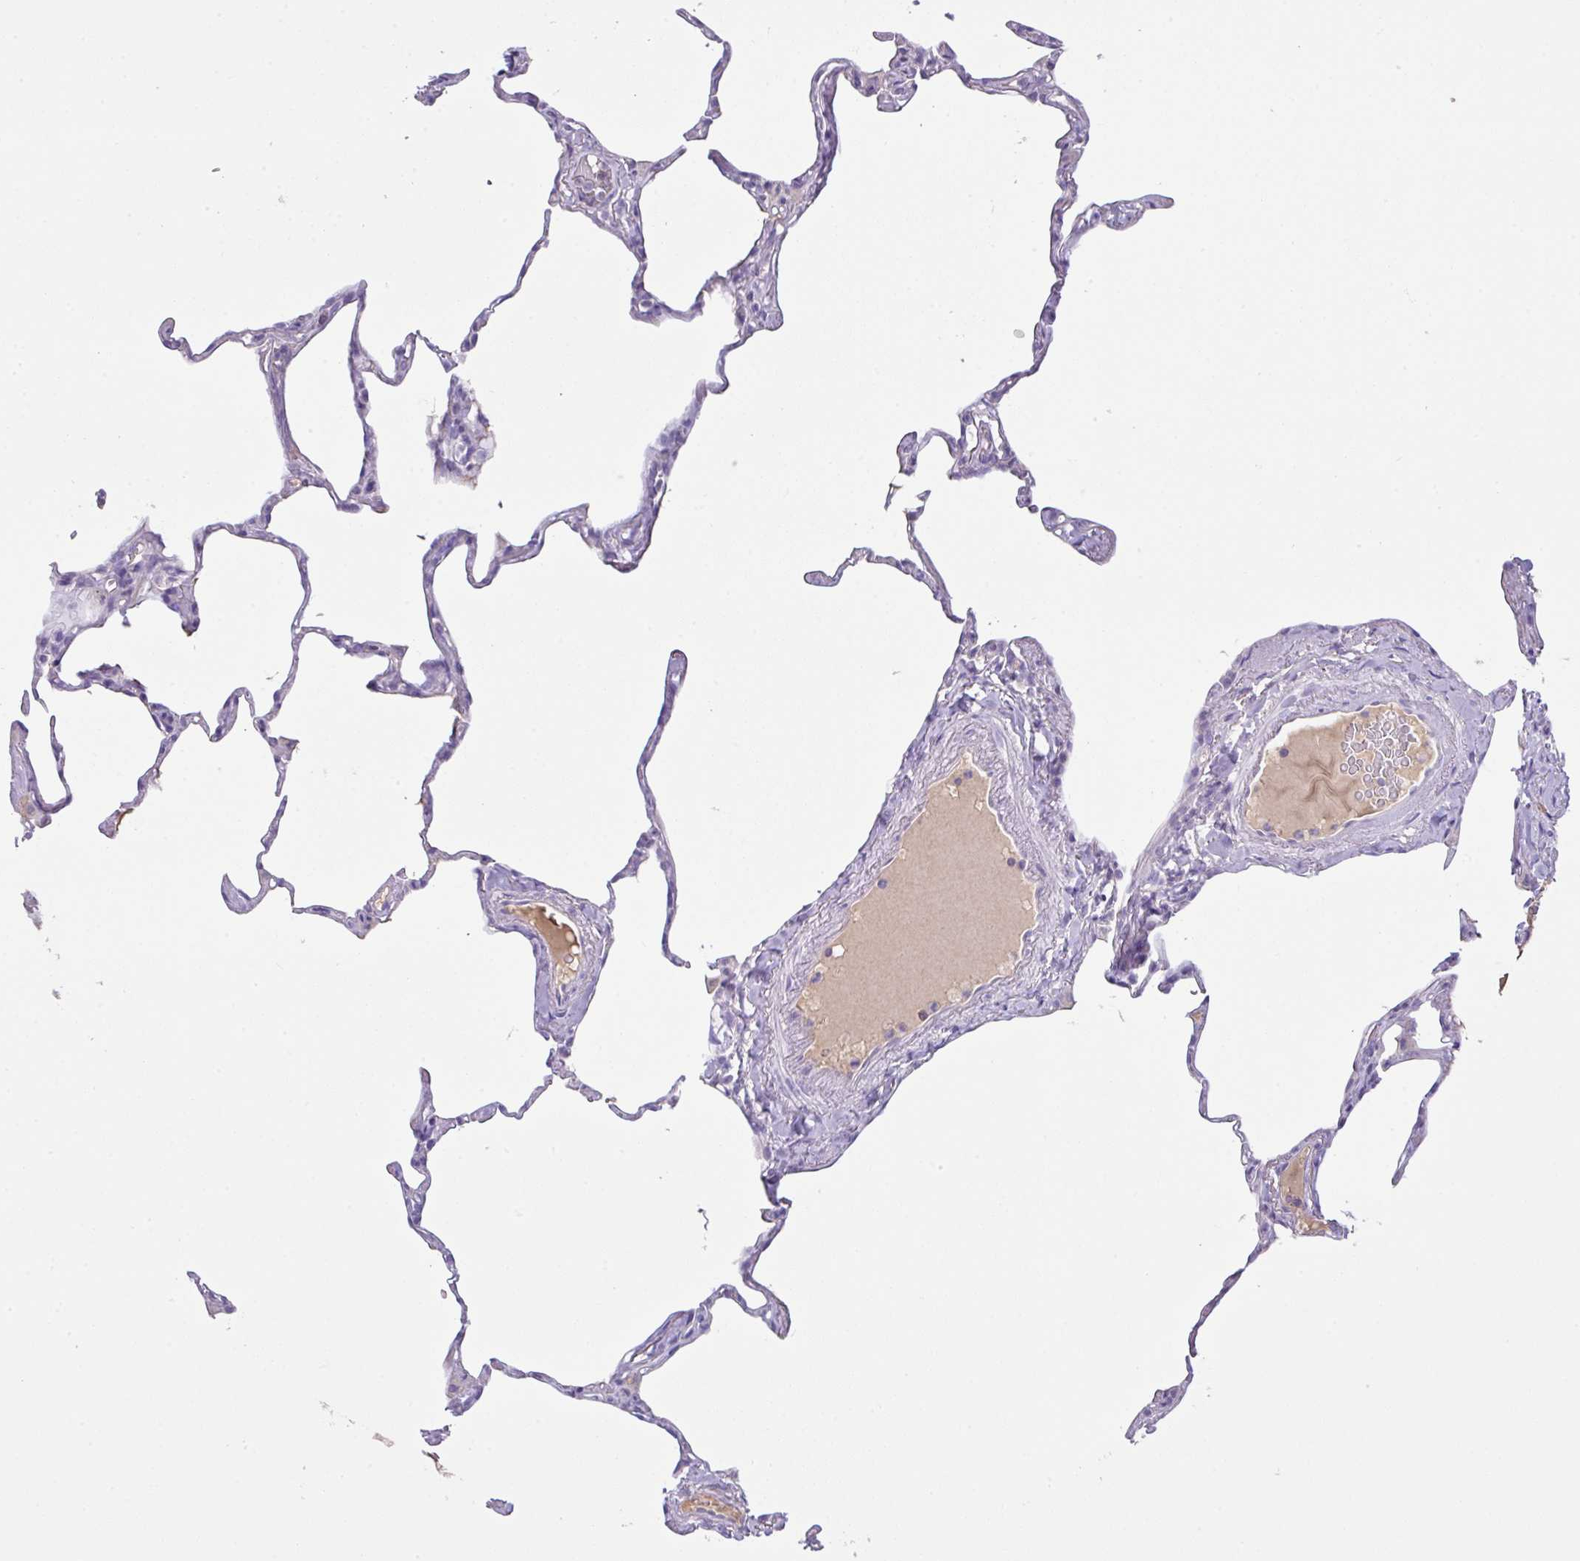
{"staining": {"intensity": "negative", "quantity": "none", "location": "none"}, "tissue": "lung", "cell_type": "Alveolar cells", "image_type": "normal", "snomed": [{"axis": "morphology", "description": "Normal tissue, NOS"}, {"axis": "topography", "description": "Lung"}], "caption": "IHC histopathology image of unremarkable lung: human lung stained with DAB (3,3'-diaminobenzidine) displays no significant protein expression in alveolar cells.", "gene": "OR6C6", "patient": {"sex": "male", "age": 65}}